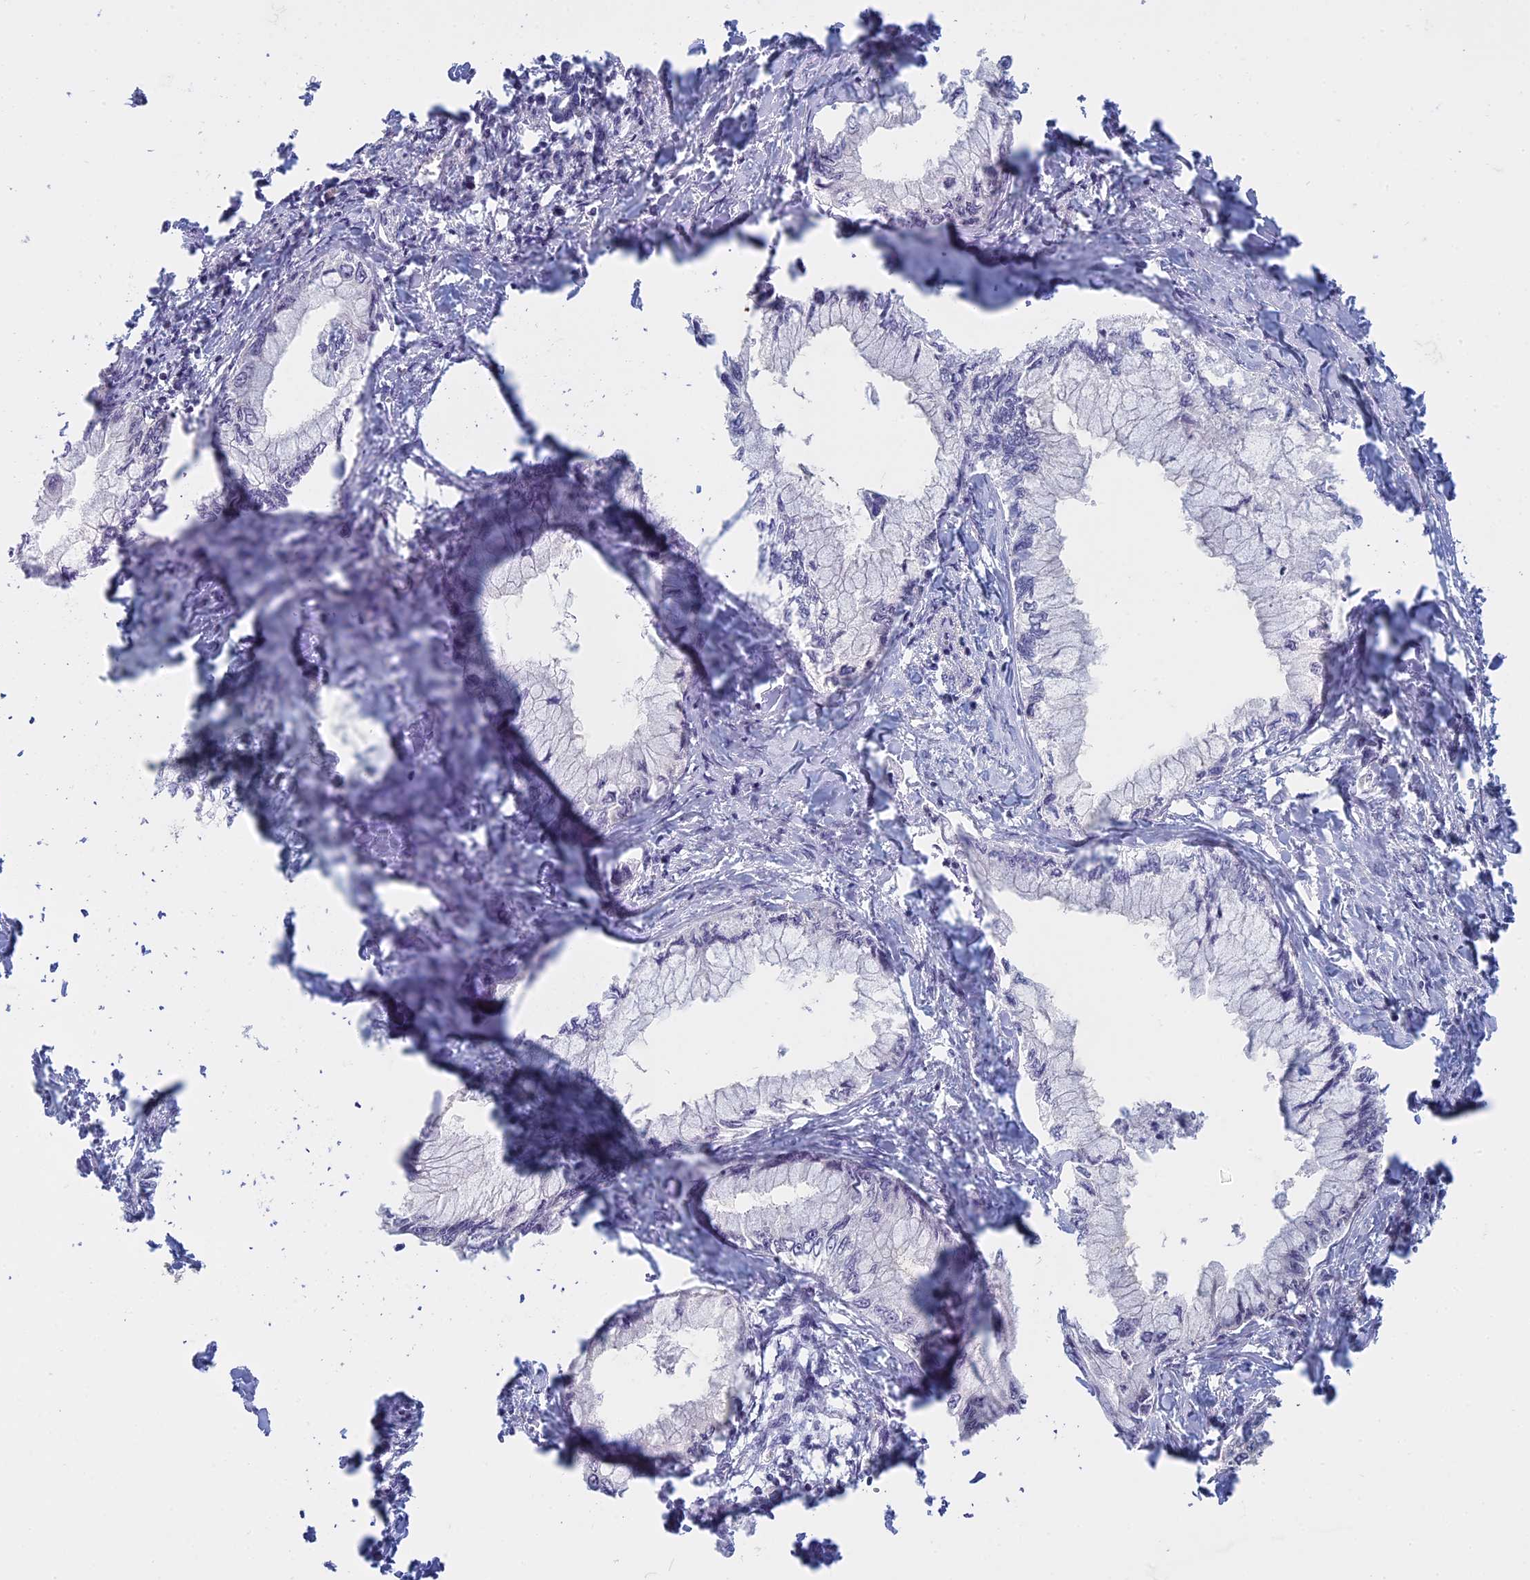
{"staining": {"intensity": "negative", "quantity": "none", "location": "none"}, "tissue": "pancreatic cancer", "cell_type": "Tumor cells", "image_type": "cancer", "snomed": [{"axis": "morphology", "description": "Adenocarcinoma, NOS"}, {"axis": "topography", "description": "Pancreas"}], "caption": "Pancreatic cancer was stained to show a protein in brown. There is no significant positivity in tumor cells.", "gene": "RPS19BP1", "patient": {"sex": "male", "age": 48}}